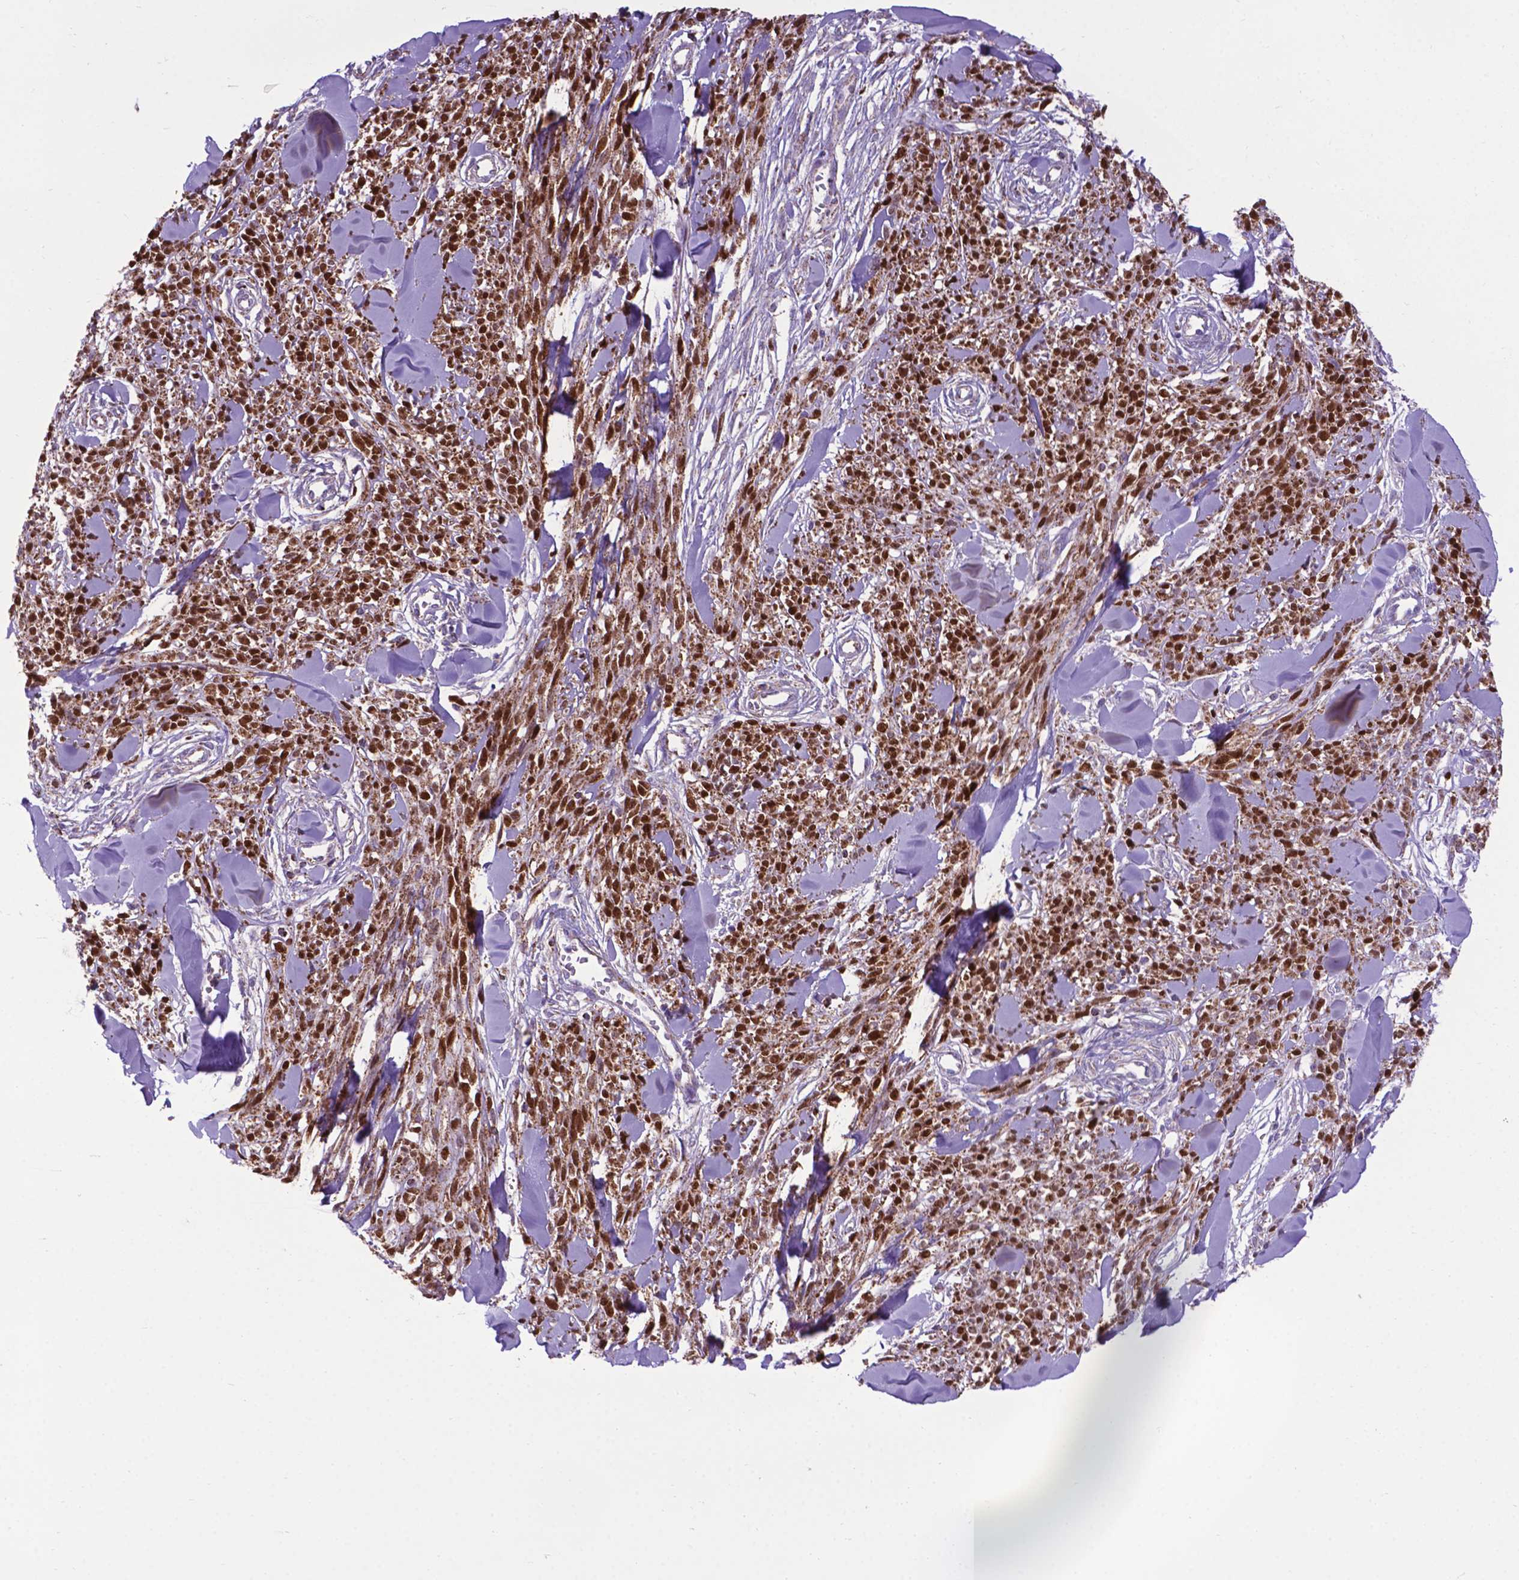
{"staining": {"intensity": "strong", "quantity": ">75%", "location": "cytoplasmic/membranous"}, "tissue": "melanoma", "cell_type": "Tumor cells", "image_type": "cancer", "snomed": [{"axis": "morphology", "description": "Malignant melanoma, NOS"}, {"axis": "topography", "description": "Skin"}, {"axis": "topography", "description": "Skin of trunk"}], "caption": "Brown immunohistochemical staining in malignant melanoma displays strong cytoplasmic/membranous staining in about >75% of tumor cells.", "gene": "POU3F3", "patient": {"sex": "male", "age": 74}}